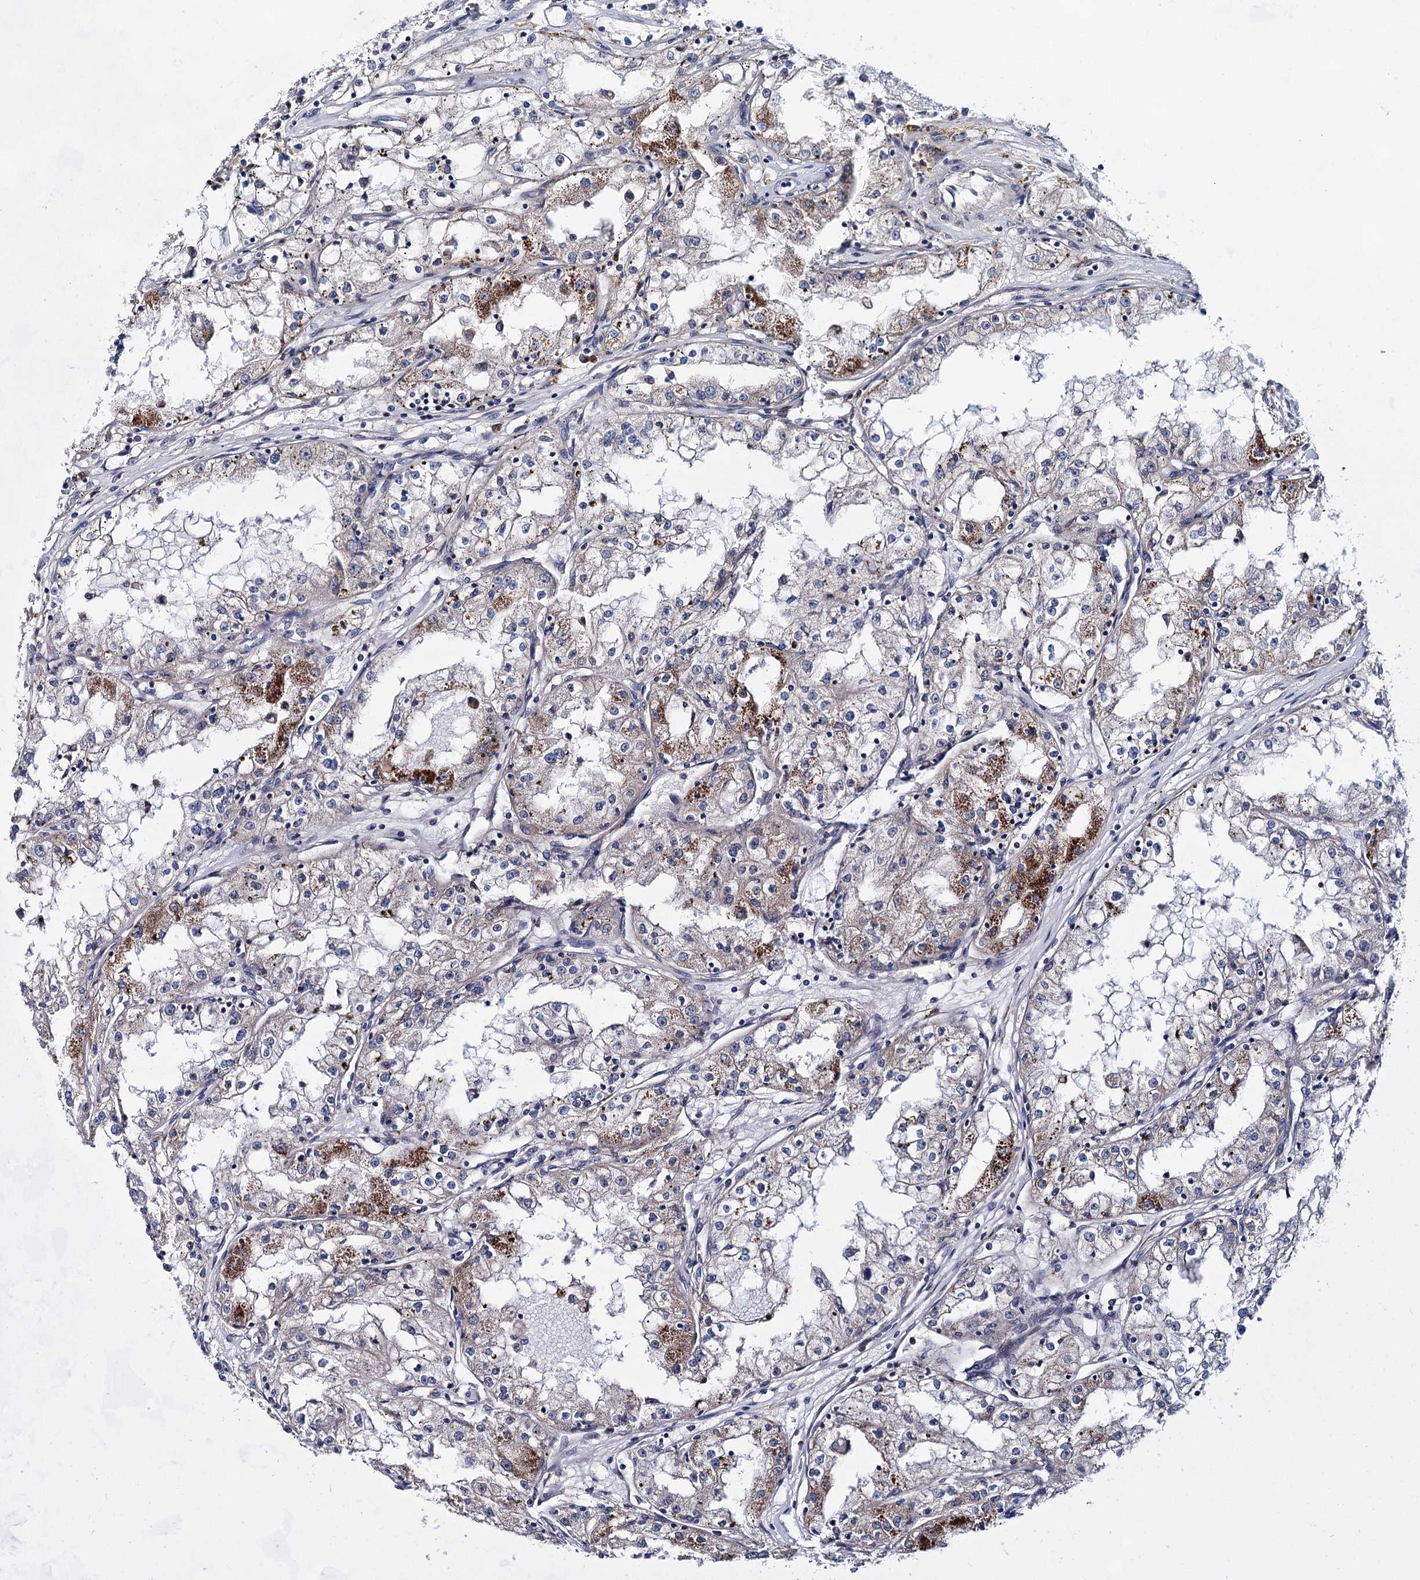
{"staining": {"intensity": "moderate", "quantity": "<25%", "location": "cytoplasmic/membranous"}, "tissue": "renal cancer", "cell_type": "Tumor cells", "image_type": "cancer", "snomed": [{"axis": "morphology", "description": "Adenocarcinoma, NOS"}, {"axis": "topography", "description": "Kidney"}], "caption": "Brown immunohistochemical staining in renal cancer exhibits moderate cytoplasmic/membranous staining in approximately <25% of tumor cells. The staining was performed using DAB (3,3'-diaminobenzidine) to visualize the protein expression in brown, while the nuclei were stained in blue with hematoxylin (Magnification: 20x).", "gene": "MORN3", "patient": {"sex": "male", "age": 56}}